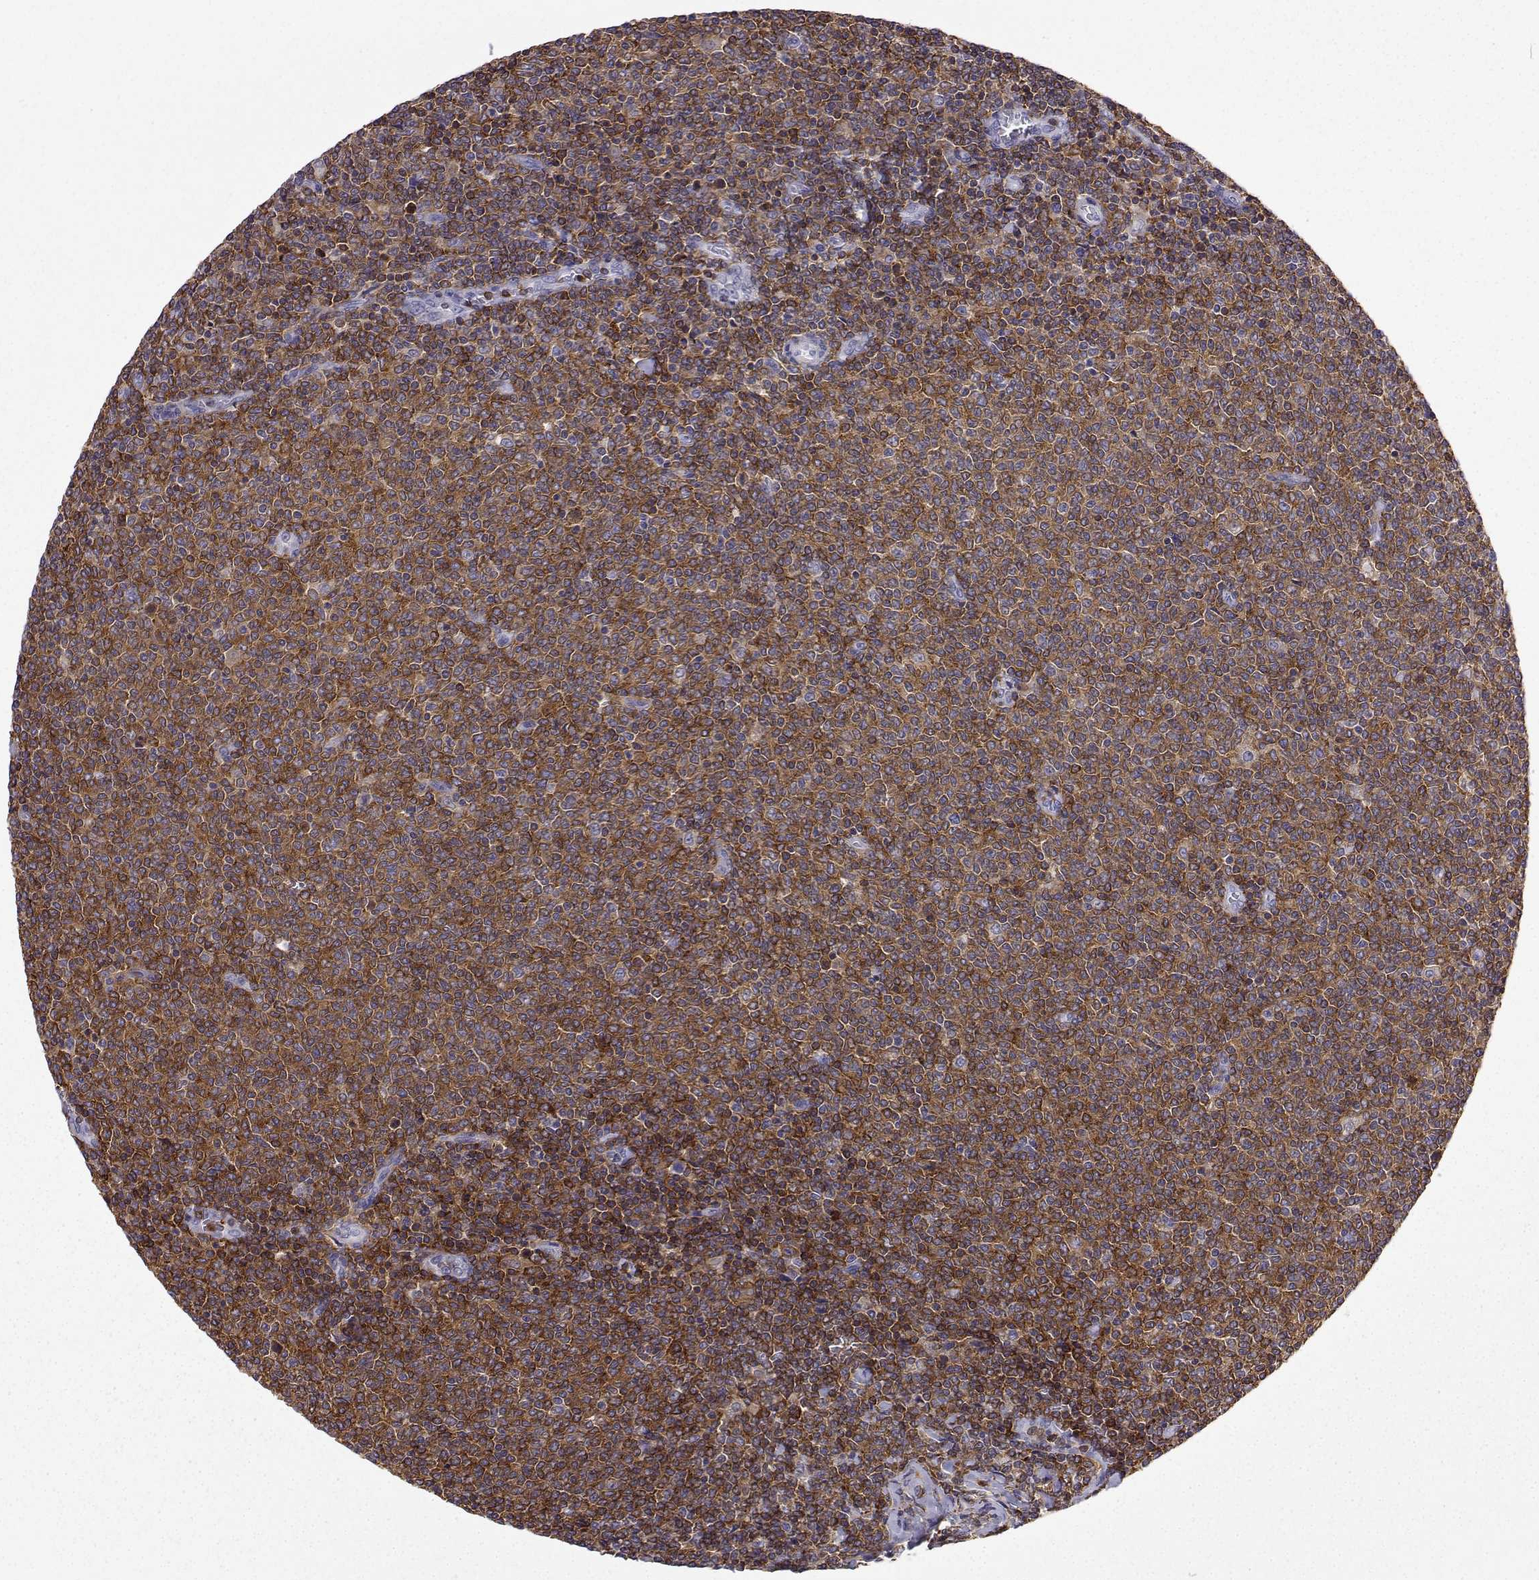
{"staining": {"intensity": "strong", "quantity": ">75%", "location": "cytoplasmic/membranous"}, "tissue": "lymphoma", "cell_type": "Tumor cells", "image_type": "cancer", "snomed": [{"axis": "morphology", "description": "Malignant lymphoma, non-Hodgkin's type, Low grade"}, {"axis": "topography", "description": "Lymph node"}], "caption": "Immunohistochemical staining of human lymphoma displays high levels of strong cytoplasmic/membranous expression in approximately >75% of tumor cells.", "gene": "DOCK10", "patient": {"sex": "male", "age": 52}}